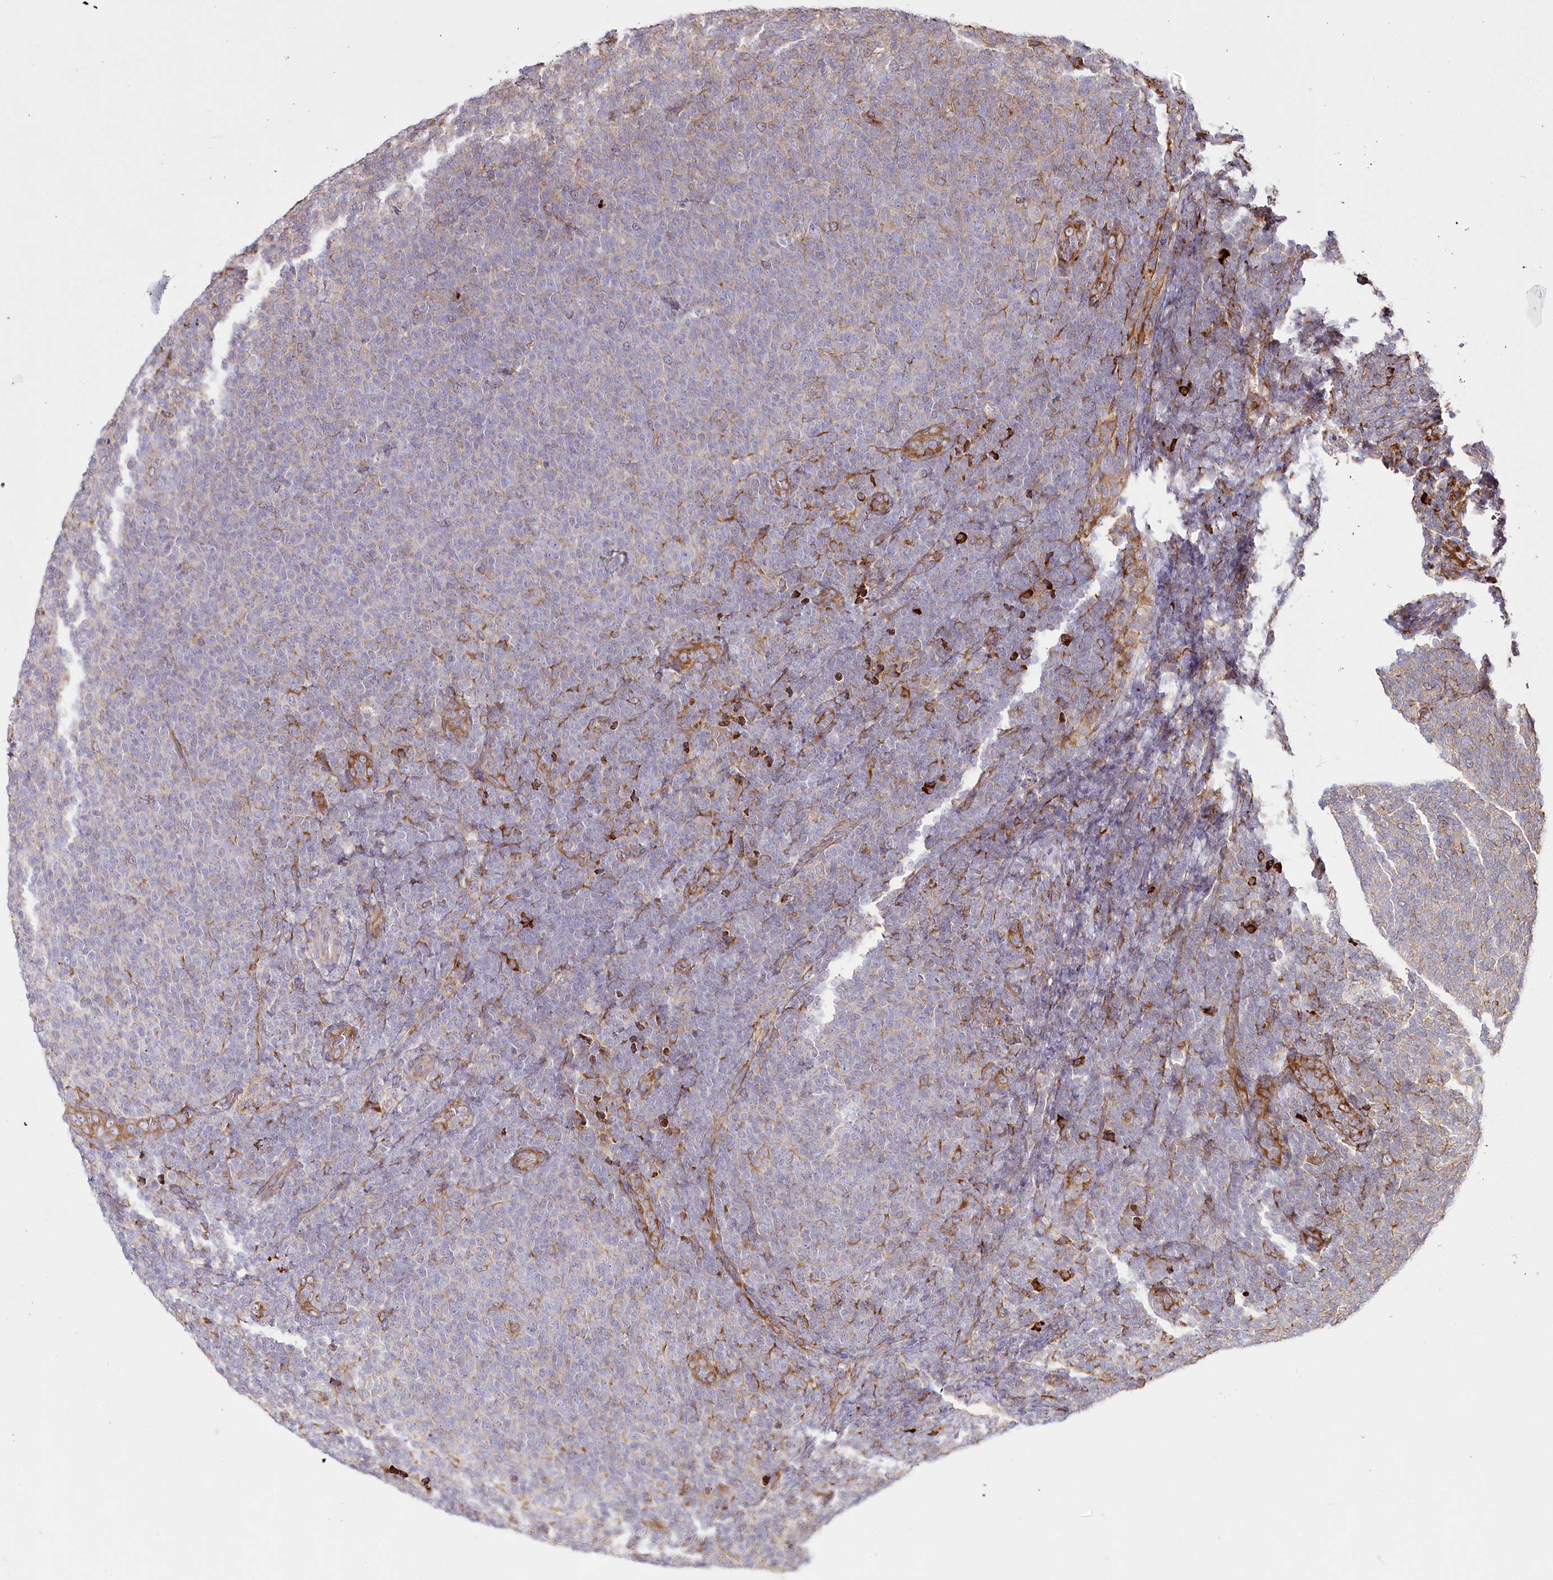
{"staining": {"intensity": "moderate", "quantity": "<25%", "location": "cytoplasmic/membranous"}, "tissue": "lymphoma", "cell_type": "Tumor cells", "image_type": "cancer", "snomed": [{"axis": "morphology", "description": "Malignant lymphoma, non-Hodgkin's type, Low grade"}, {"axis": "topography", "description": "Lymph node"}], "caption": "This photomicrograph exhibits low-grade malignant lymphoma, non-Hodgkin's type stained with immunohistochemistry (IHC) to label a protein in brown. The cytoplasmic/membranous of tumor cells show moderate positivity for the protein. Nuclei are counter-stained blue.", "gene": "POGLUT1", "patient": {"sex": "male", "age": 66}}